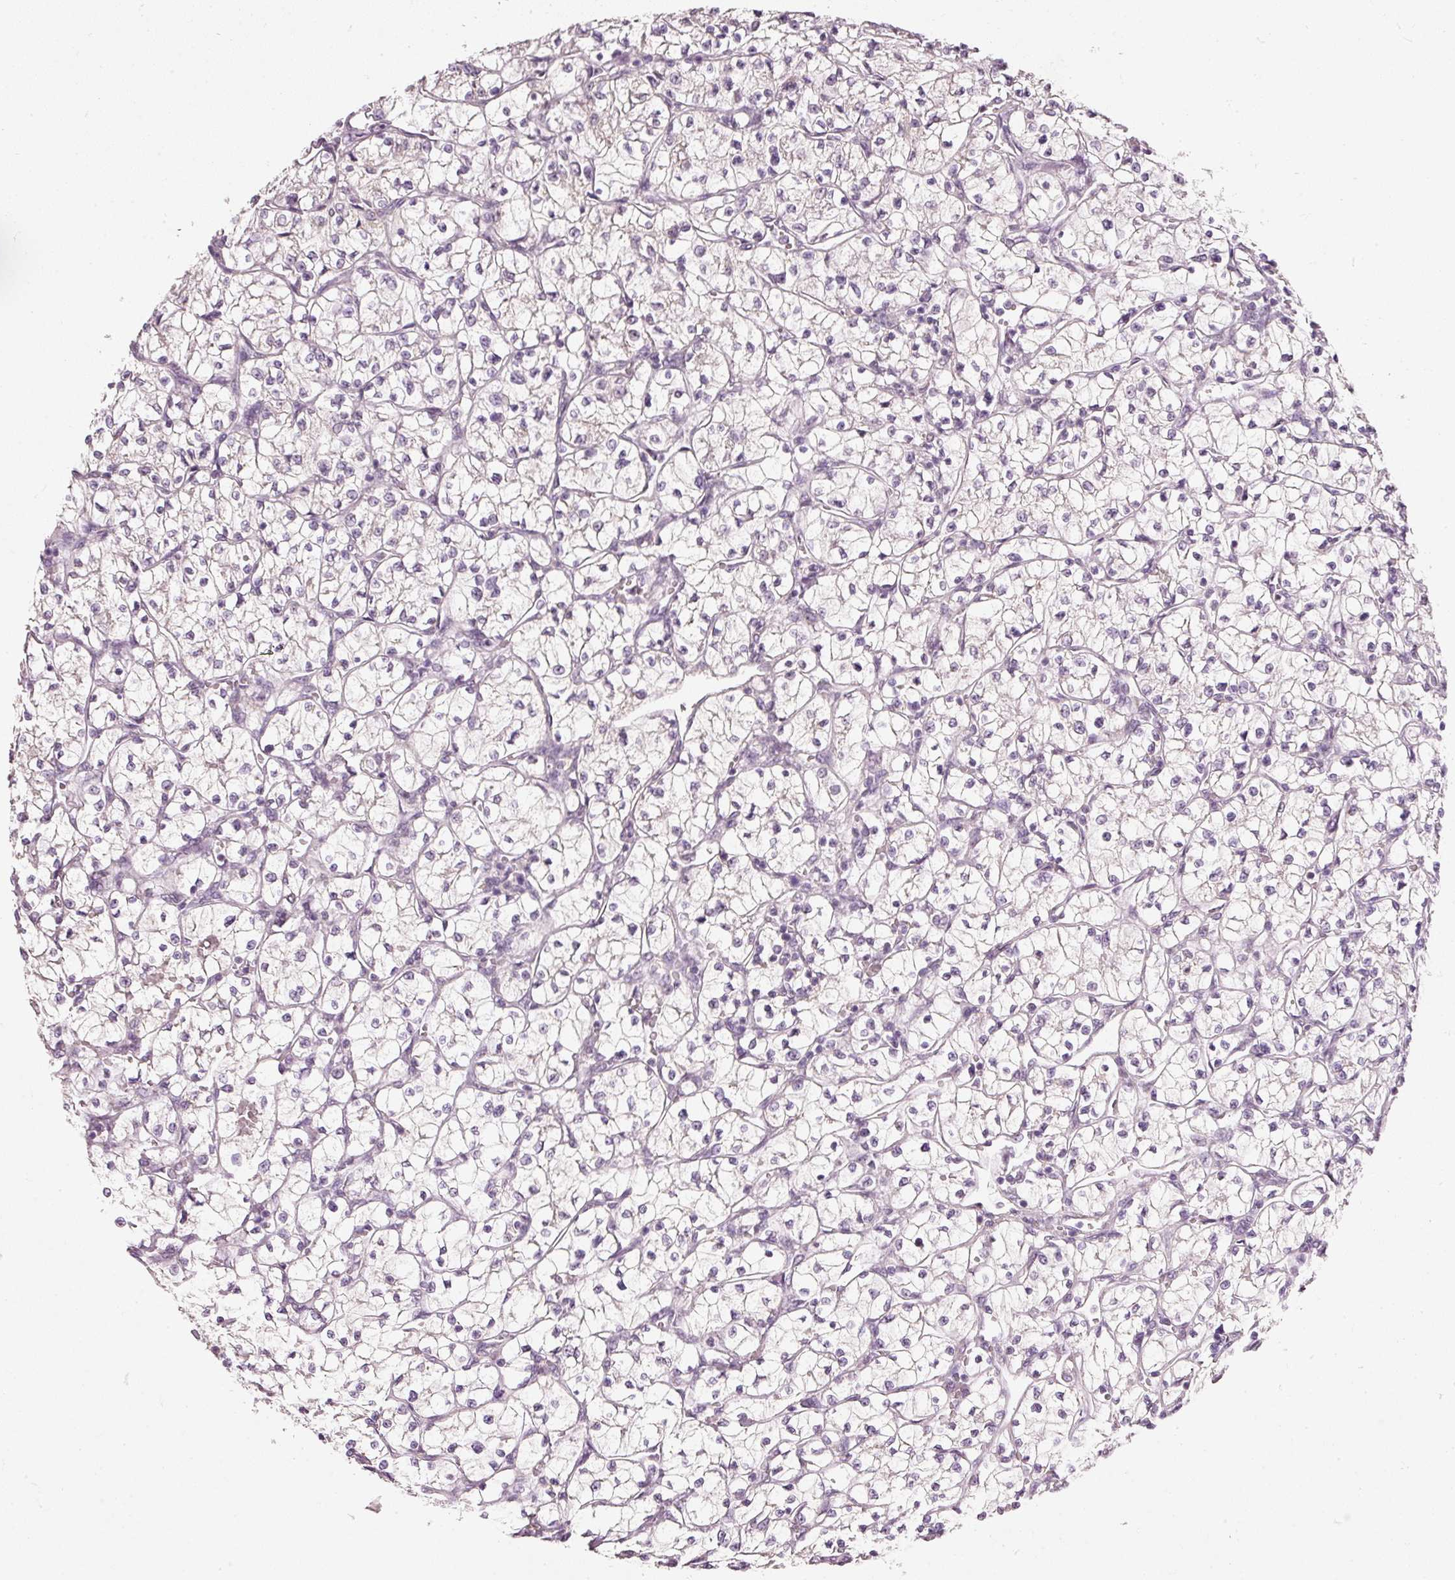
{"staining": {"intensity": "negative", "quantity": "none", "location": "none"}, "tissue": "renal cancer", "cell_type": "Tumor cells", "image_type": "cancer", "snomed": [{"axis": "morphology", "description": "Adenocarcinoma, NOS"}, {"axis": "topography", "description": "Kidney"}], "caption": "IHC of human renal adenocarcinoma demonstrates no positivity in tumor cells.", "gene": "FSTL3", "patient": {"sex": "female", "age": 64}}